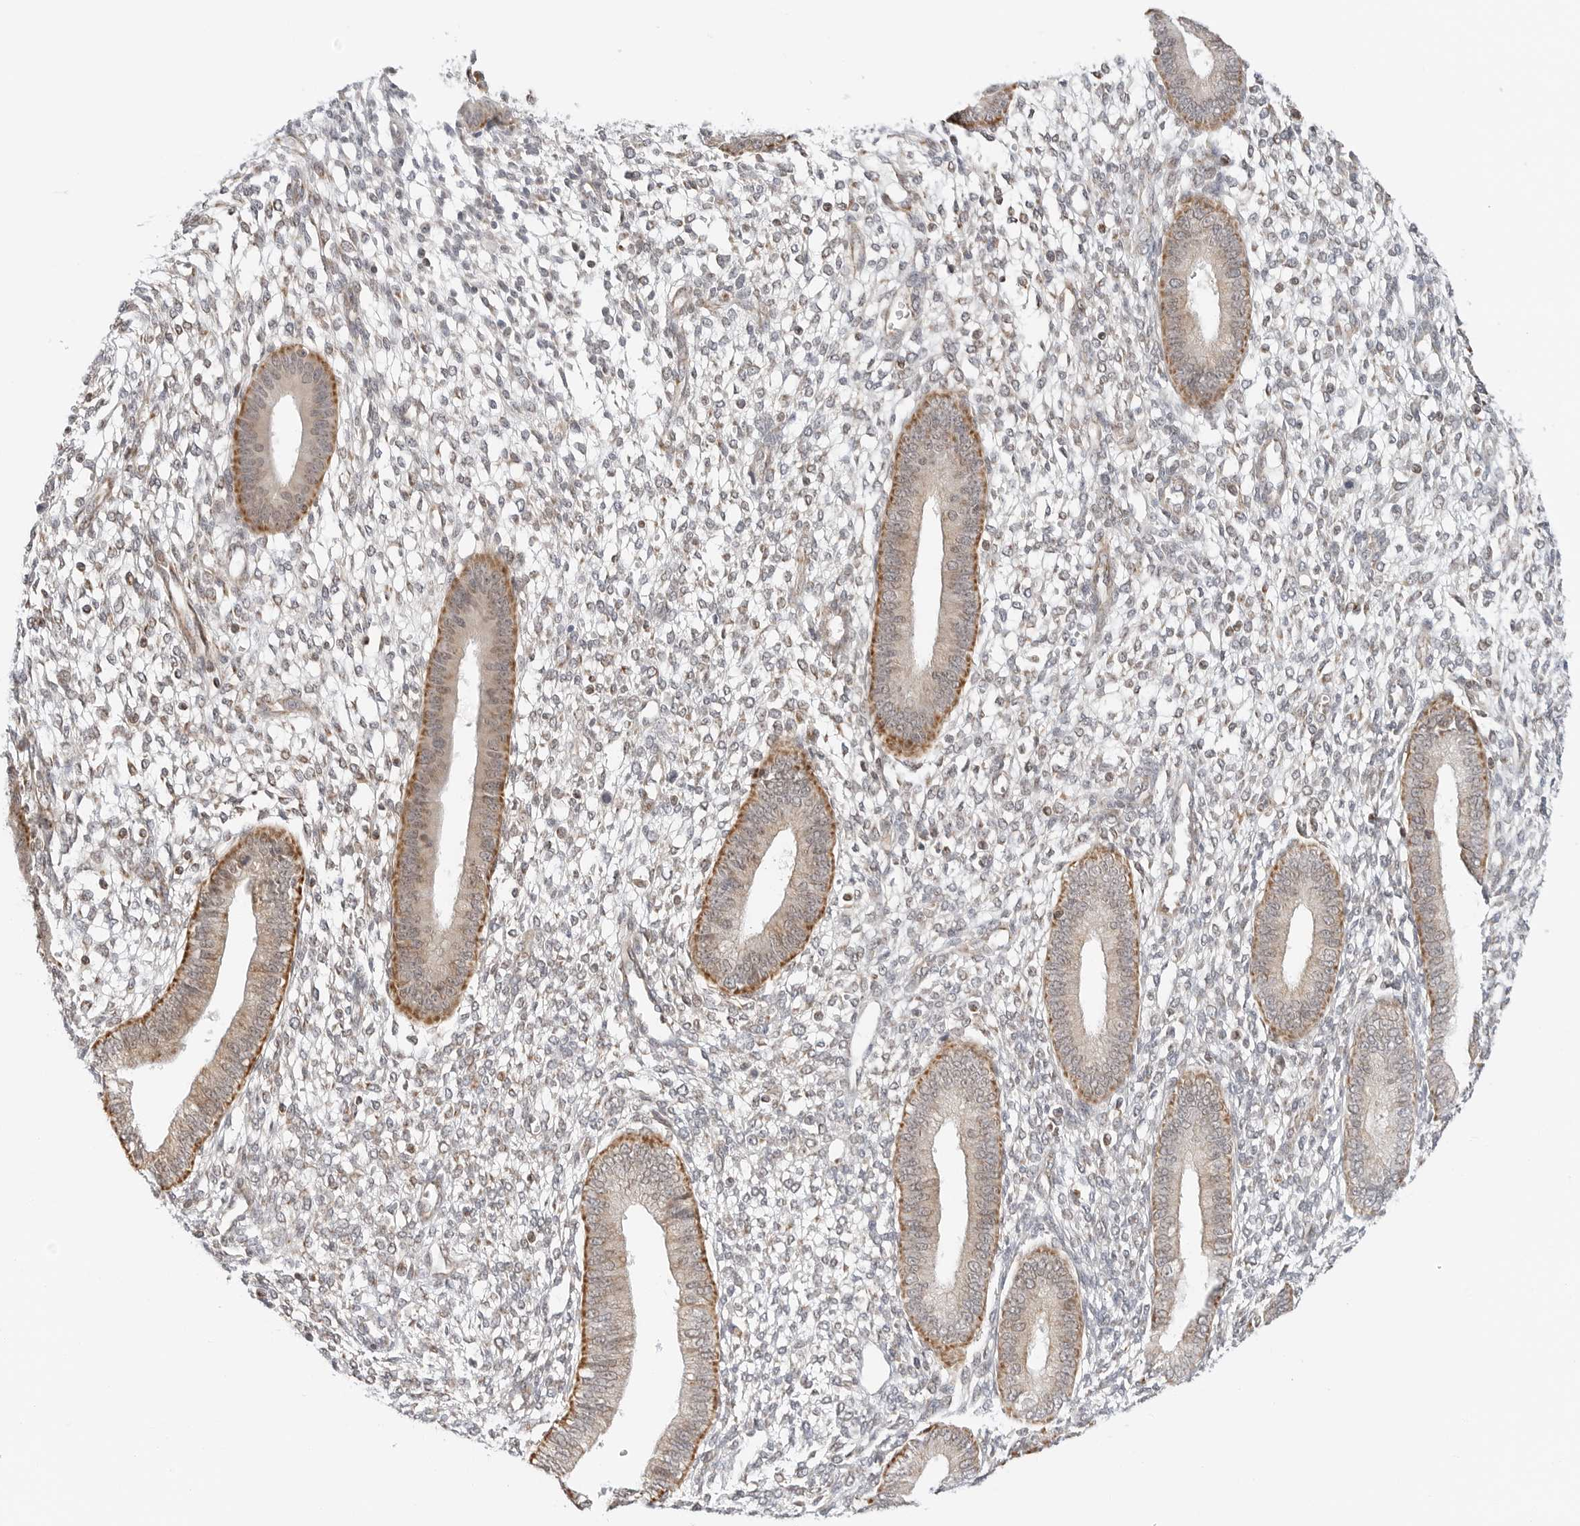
{"staining": {"intensity": "negative", "quantity": "none", "location": "none"}, "tissue": "endometrium", "cell_type": "Cells in endometrial stroma", "image_type": "normal", "snomed": [{"axis": "morphology", "description": "Normal tissue, NOS"}, {"axis": "topography", "description": "Endometrium"}], "caption": "The immunohistochemistry (IHC) histopathology image has no significant positivity in cells in endometrial stroma of endometrium.", "gene": "POLR3GL", "patient": {"sex": "female", "age": 46}}